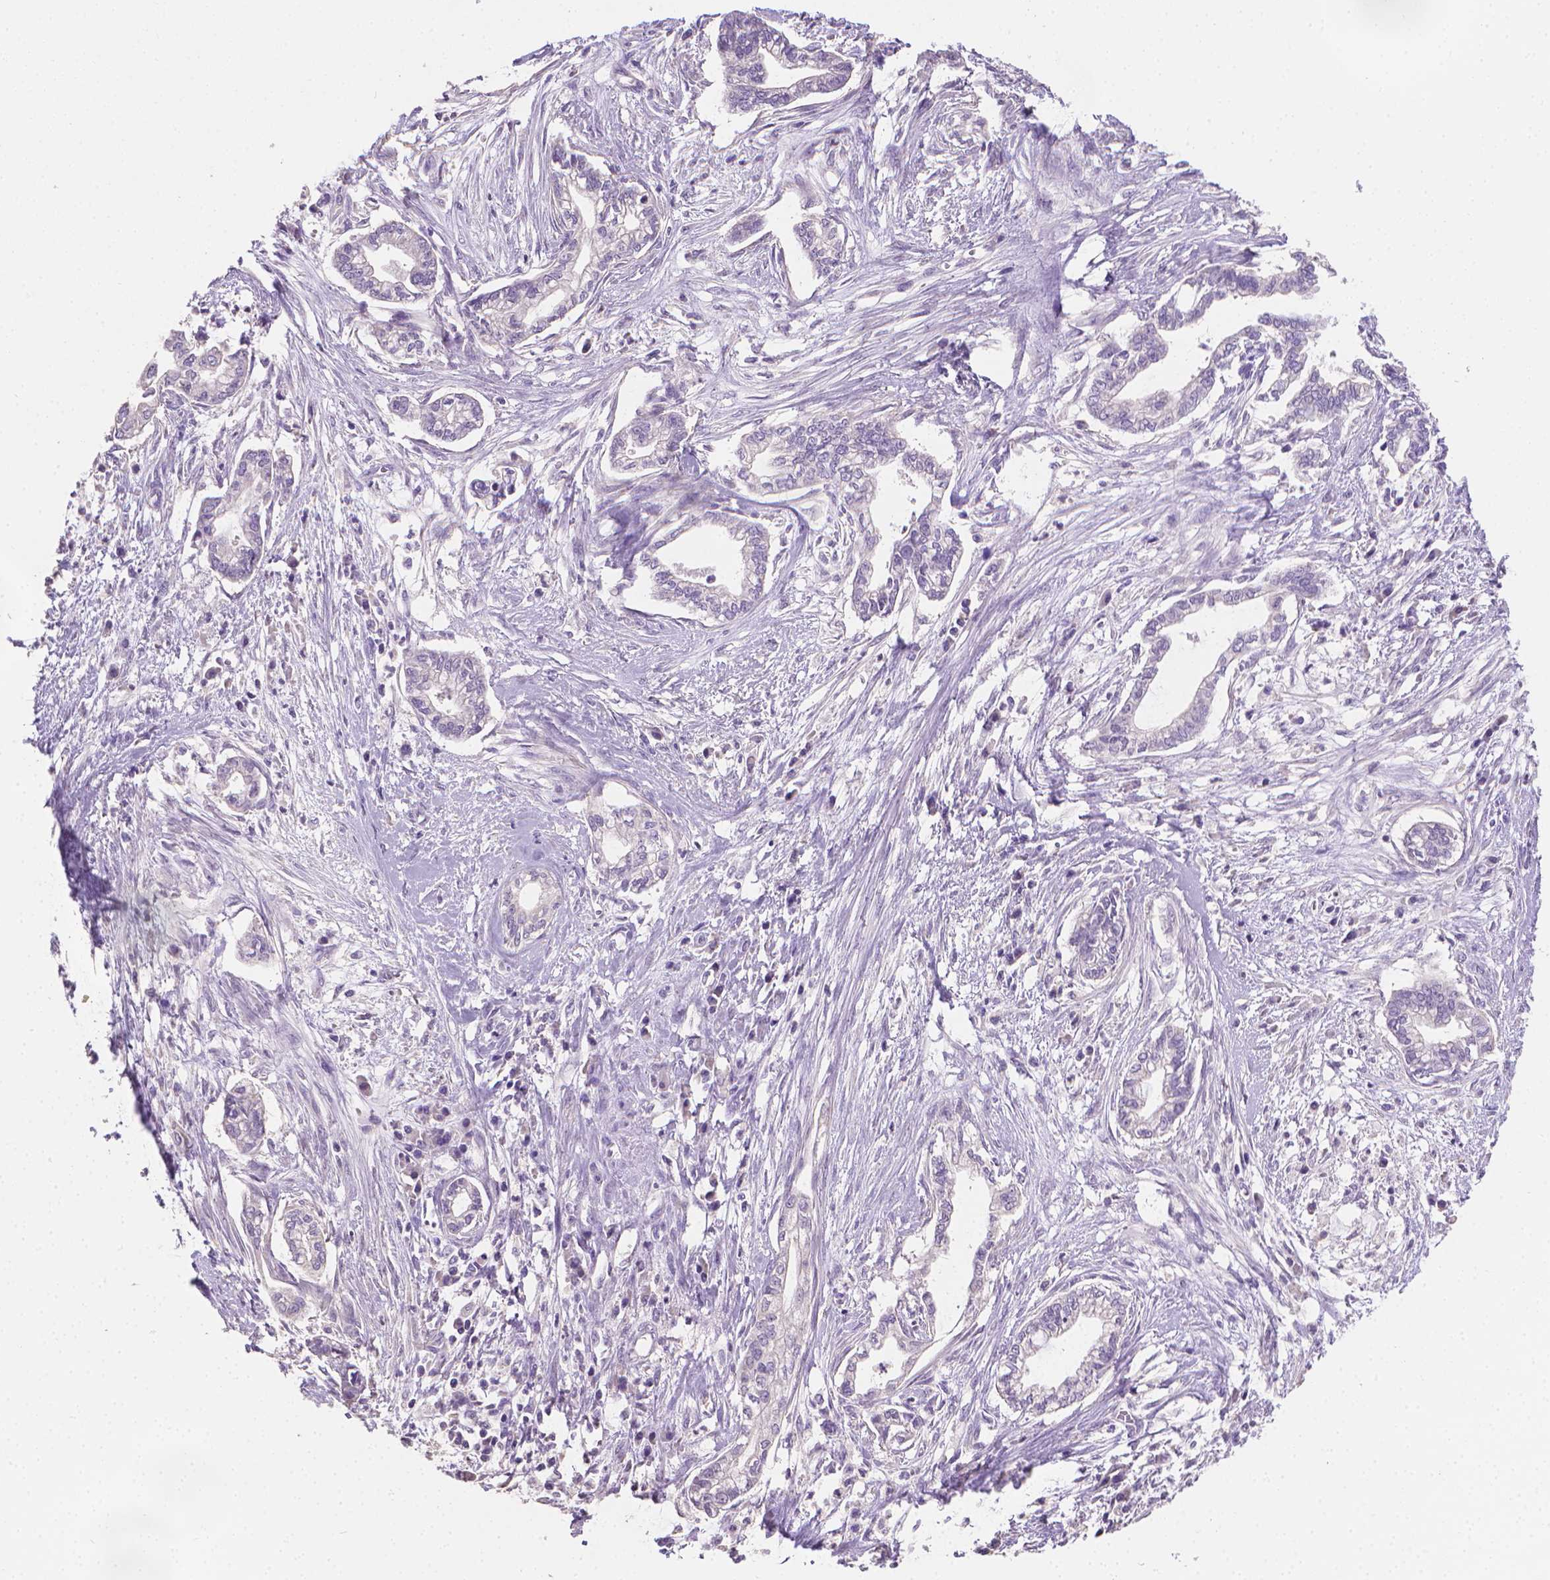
{"staining": {"intensity": "negative", "quantity": "none", "location": "none"}, "tissue": "cervical cancer", "cell_type": "Tumor cells", "image_type": "cancer", "snomed": [{"axis": "morphology", "description": "Adenocarcinoma, NOS"}, {"axis": "topography", "description": "Cervix"}], "caption": "Immunohistochemistry (IHC) of human adenocarcinoma (cervical) shows no staining in tumor cells.", "gene": "CATIP", "patient": {"sex": "female", "age": 62}}